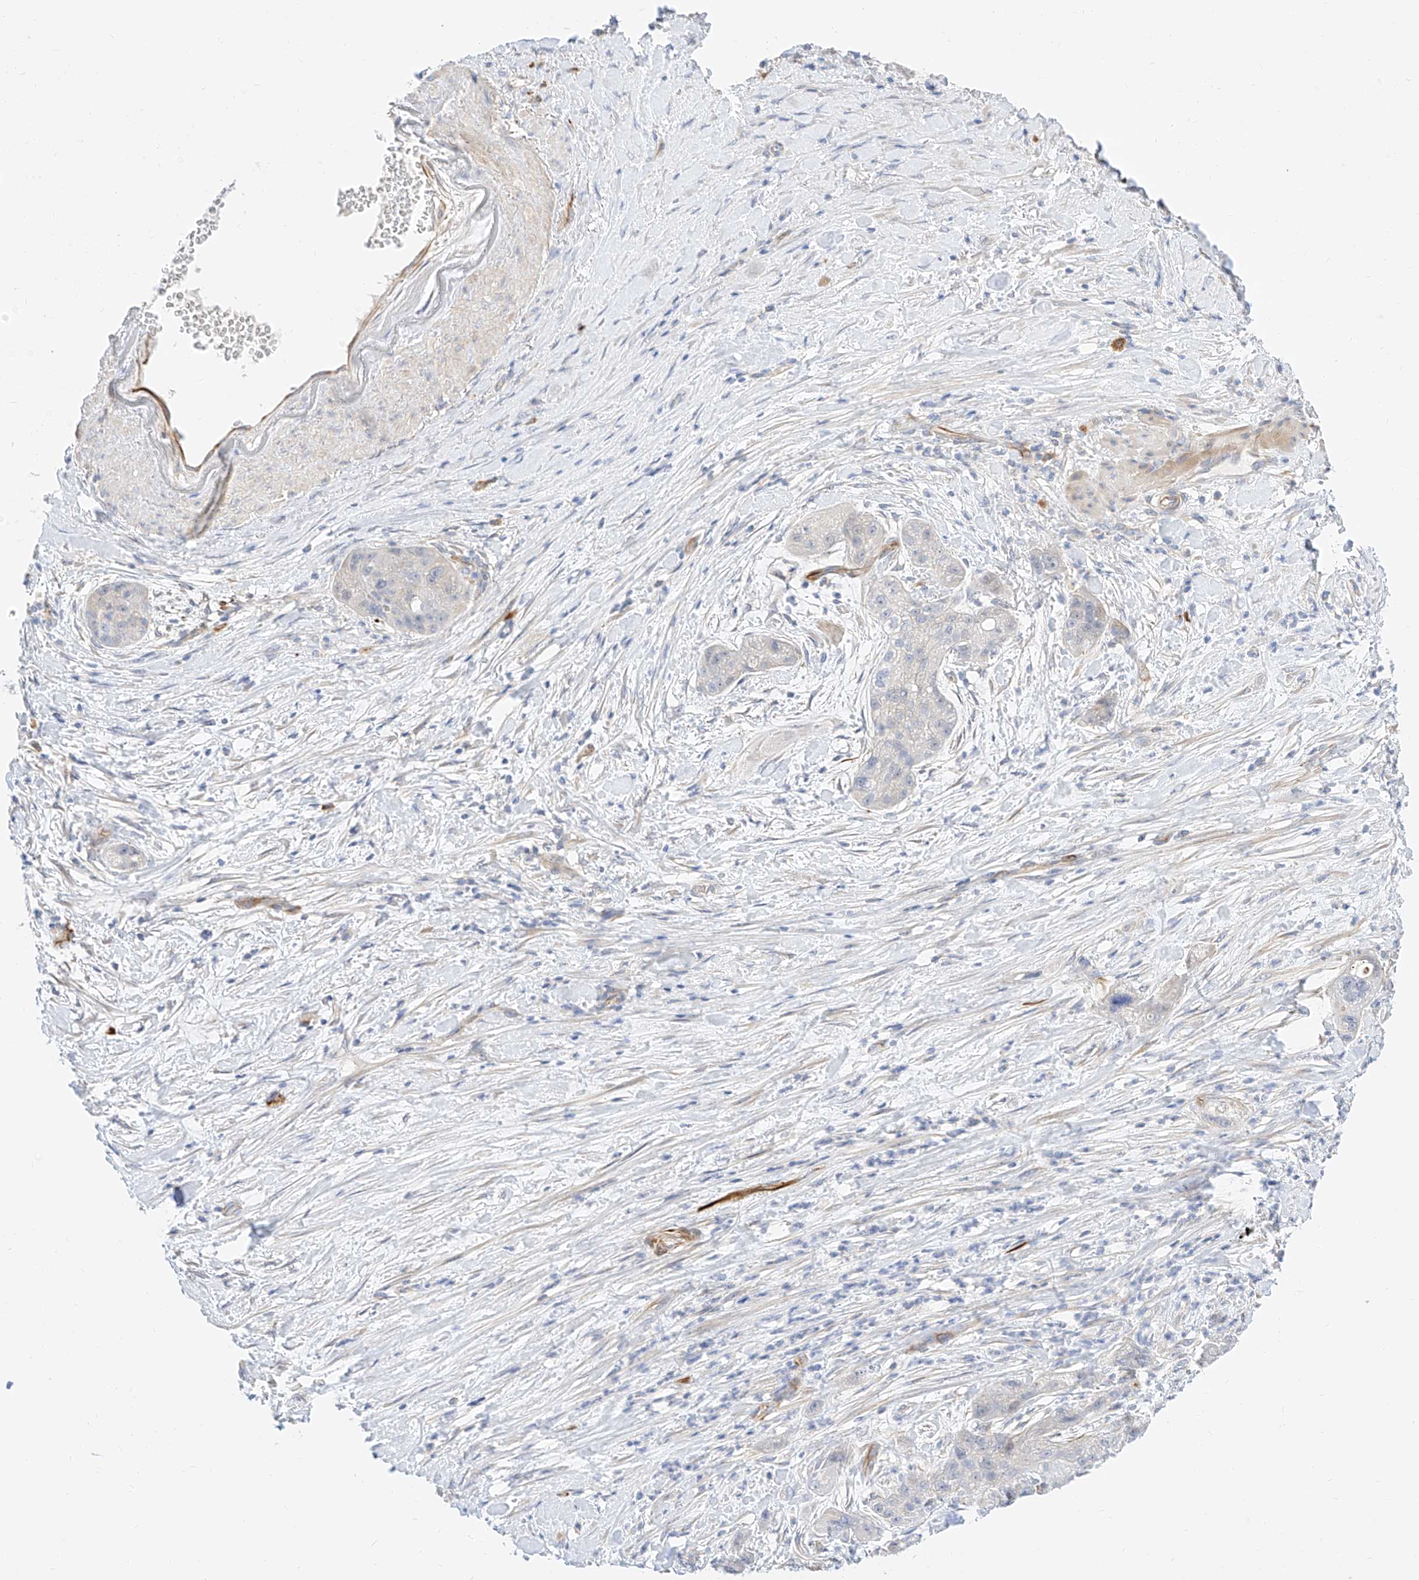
{"staining": {"intensity": "negative", "quantity": "none", "location": "none"}, "tissue": "pancreatic cancer", "cell_type": "Tumor cells", "image_type": "cancer", "snomed": [{"axis": "morphology", "description": "Adenocarcinoma, NOS"}, {"axis": "topography", "description": "Pancreas"}], "caption": "There is no significant staining in tumor cells of pancreatic adenocarcinoma. (DAB (3,3'-diaminobenzidine) immunohistochemistry with hematoxylin counter stain).", "gene": "CDCP2", "patient": {"sex": "female", "age": 78}}